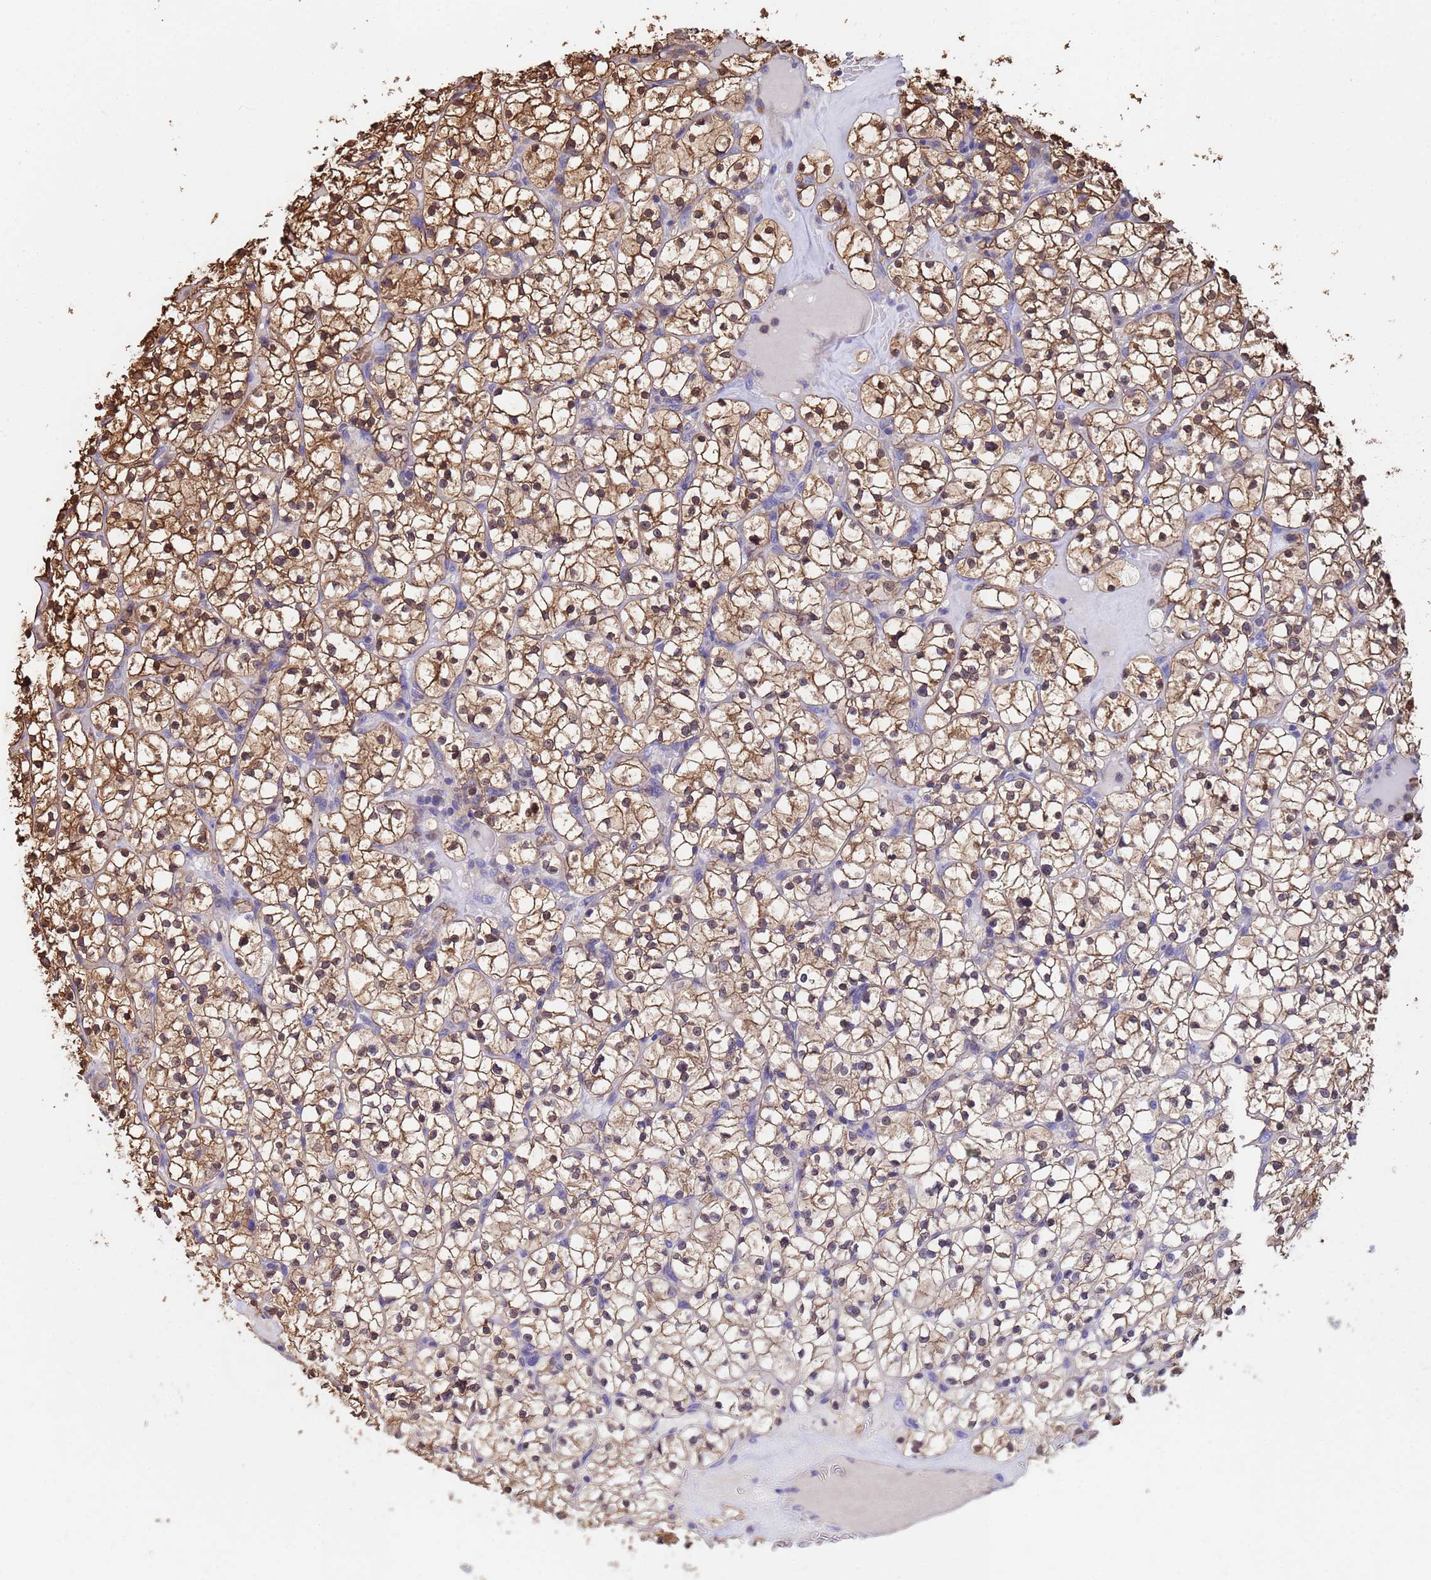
{"staining": {"intensity": "strong", "quantity": ">75%", "location": "cytoplasmic/membranous,nuclear"}, "tissue": "renal cancer", "cell_type": "Tumor cells", "image_type": "cancer", "snomed": [{"axis": "morphology", "description": "Adenocarcinoma, NOS"}, {"axis": "topography", "description": "Kidney"}], "caption": "Renal cancer (adenocarcinoma) stained for a protein exhibits strong cytoplasmic/membranous and nuclear positivity in tumor cells. (brown staining indicates protein expression, while blue staining denotes nuclei).", "gene": "FAM25A", "patient": {"sex": "female", "age": 64}}